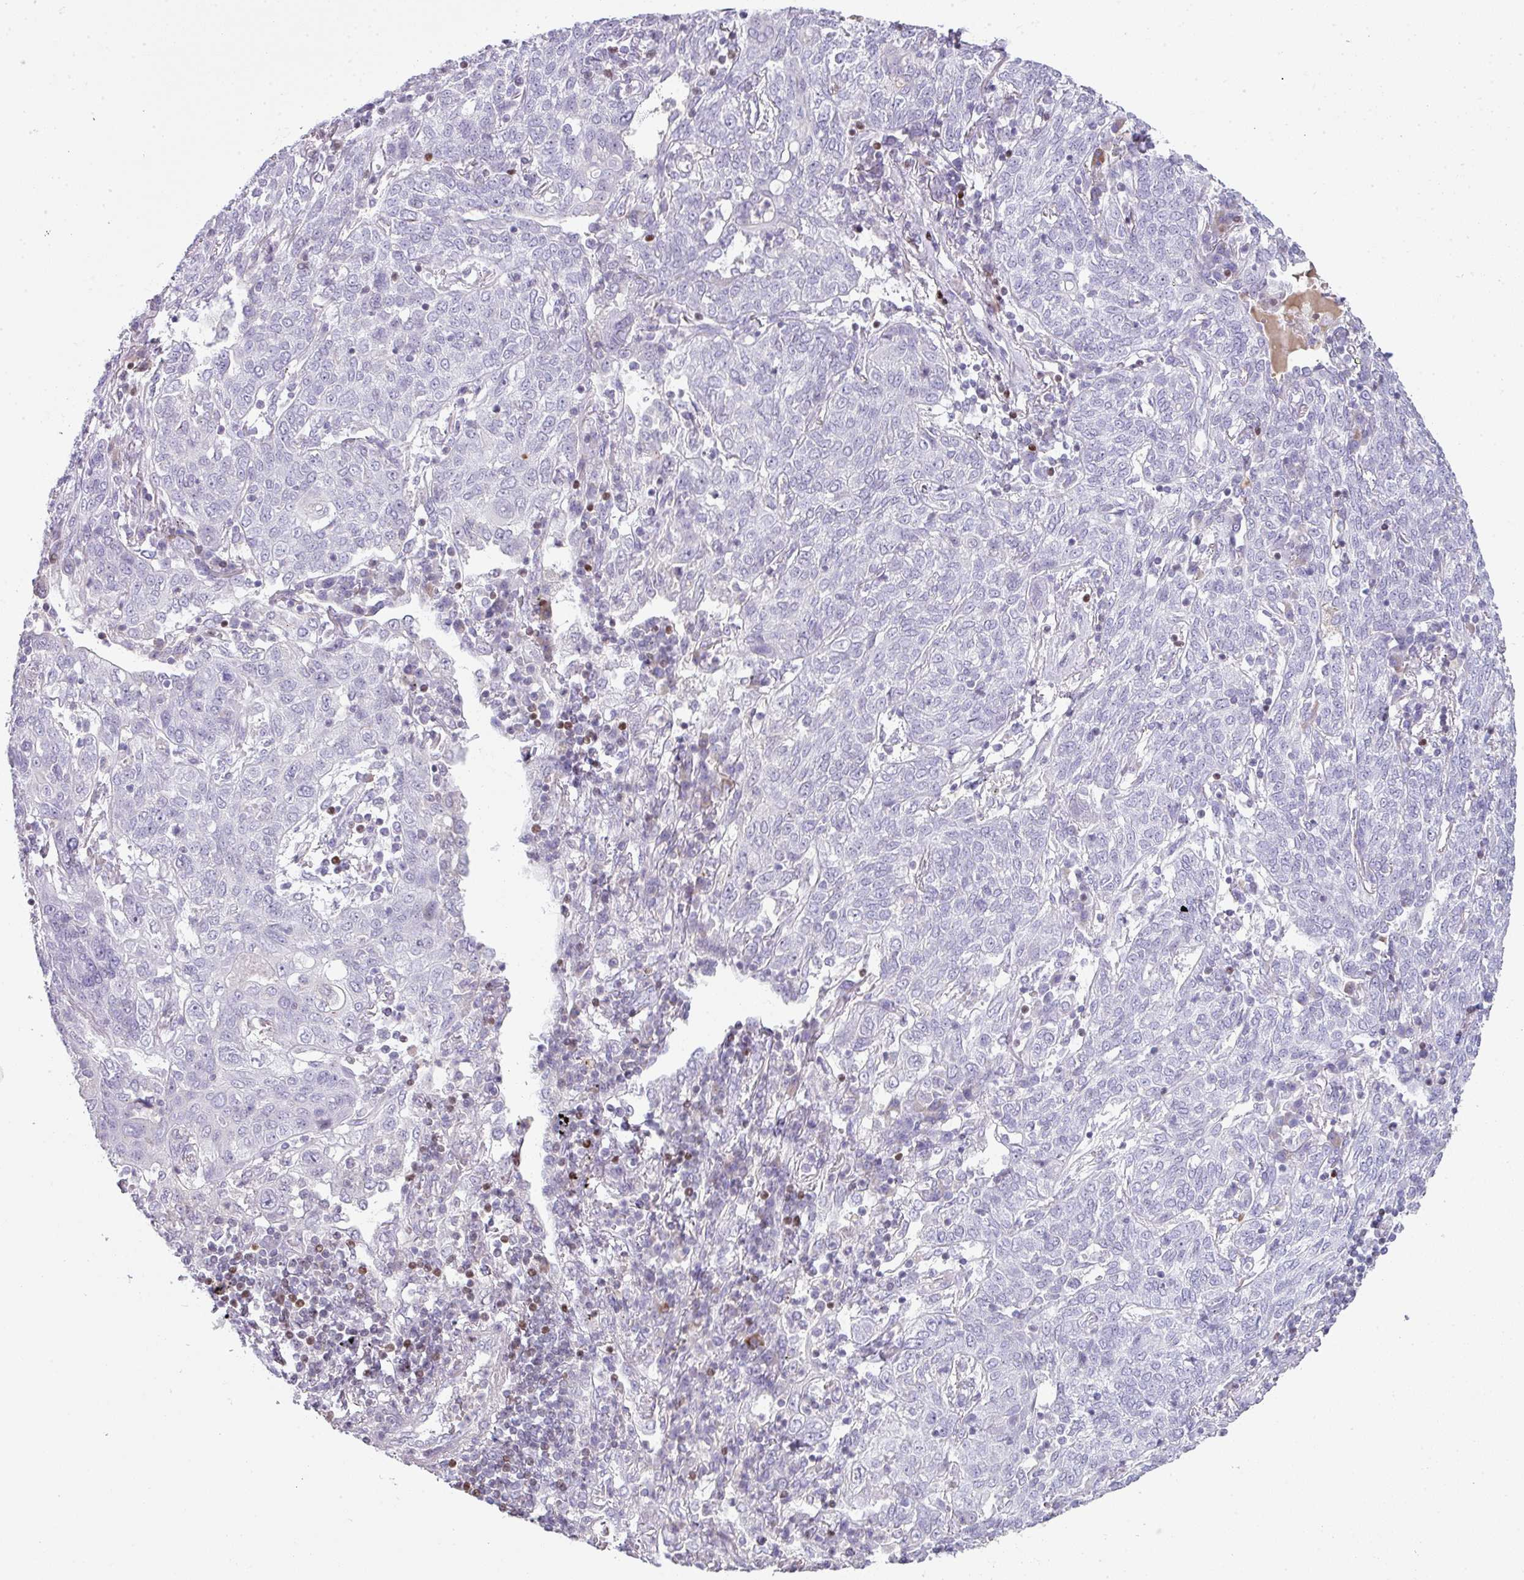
{"staining": {"intensity": "negative", "quantity": "none", "location": "none"}, "tissue": "lung cancer", "cell_type": "Tumor cells", "image_type": "cancer", "snomed": [{"axis": "morphology", "description": "Squamous cell carcinoma, NOS"}, {"axis": "topography", "description": "Lung"}], "caption": "Squamous cell carcinoma (lung) stained for a protein using IHC exhibits no expression tumor cells.", "gene": "STAT5A", "patient": {"sex": "female", "age": 70}}